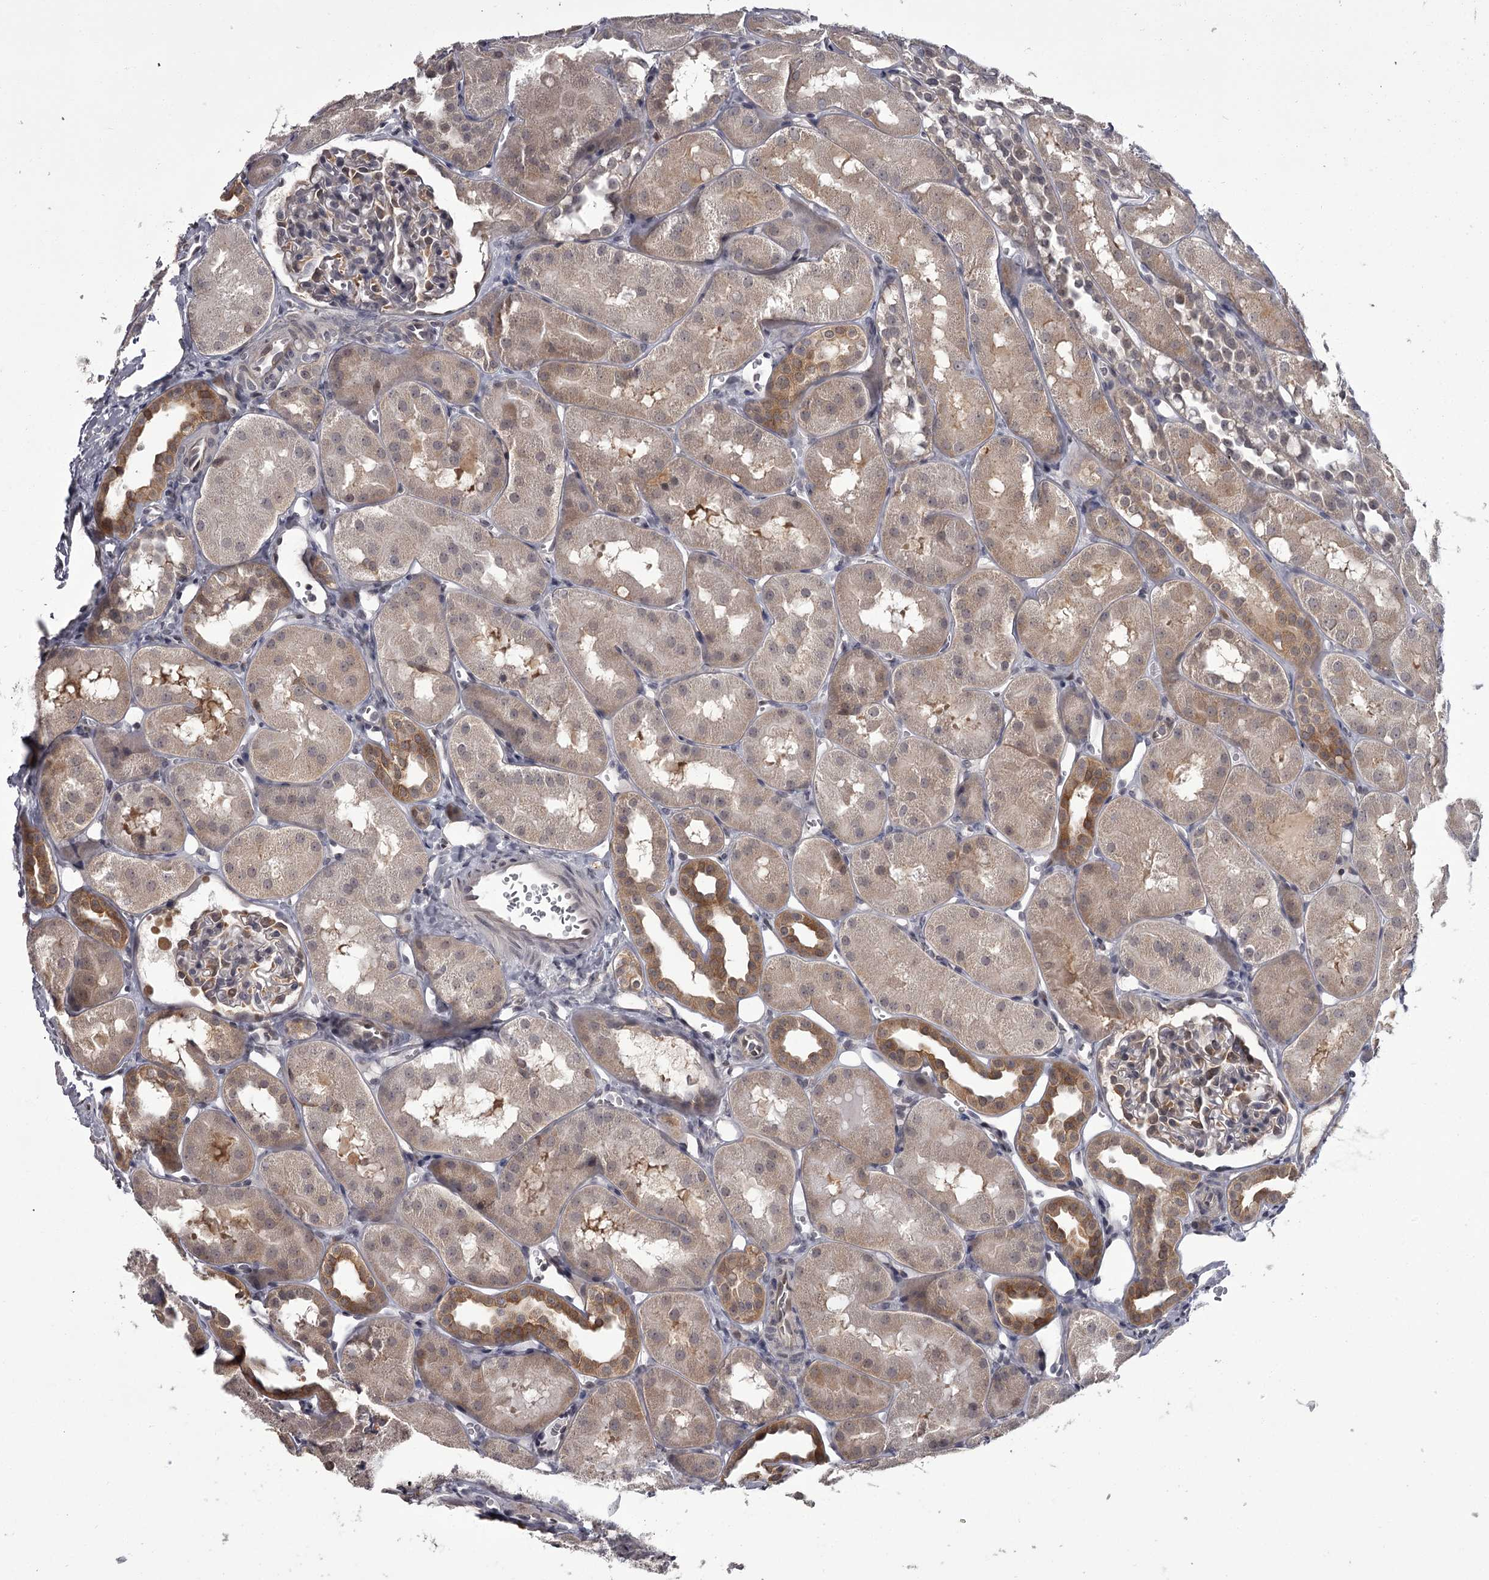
{"staining": {"intensity": "moderate", "quantity": "<25%", "location": "cytoplasmic/membranous"}, "tissue": "kidney", "cell_type": "Cells in glomeruli", "image_type": "normal", "snomed": [{"axis": "morphology", "description": "Normal tissue, NOS"}, {"axis": "topography", "description": "Kidney"}, {"axis": "topography", "description": "Urinary bladder"}], "caption": "Immunohistochemistry (DAB) staining of unremarkable kidney demonstrates moderate cytoplasmic/membranous protein staining in approximately <25% of cells in glomeruli.", "gene": "CCDC92", "patient": {"sex": "male", "age": 16}}